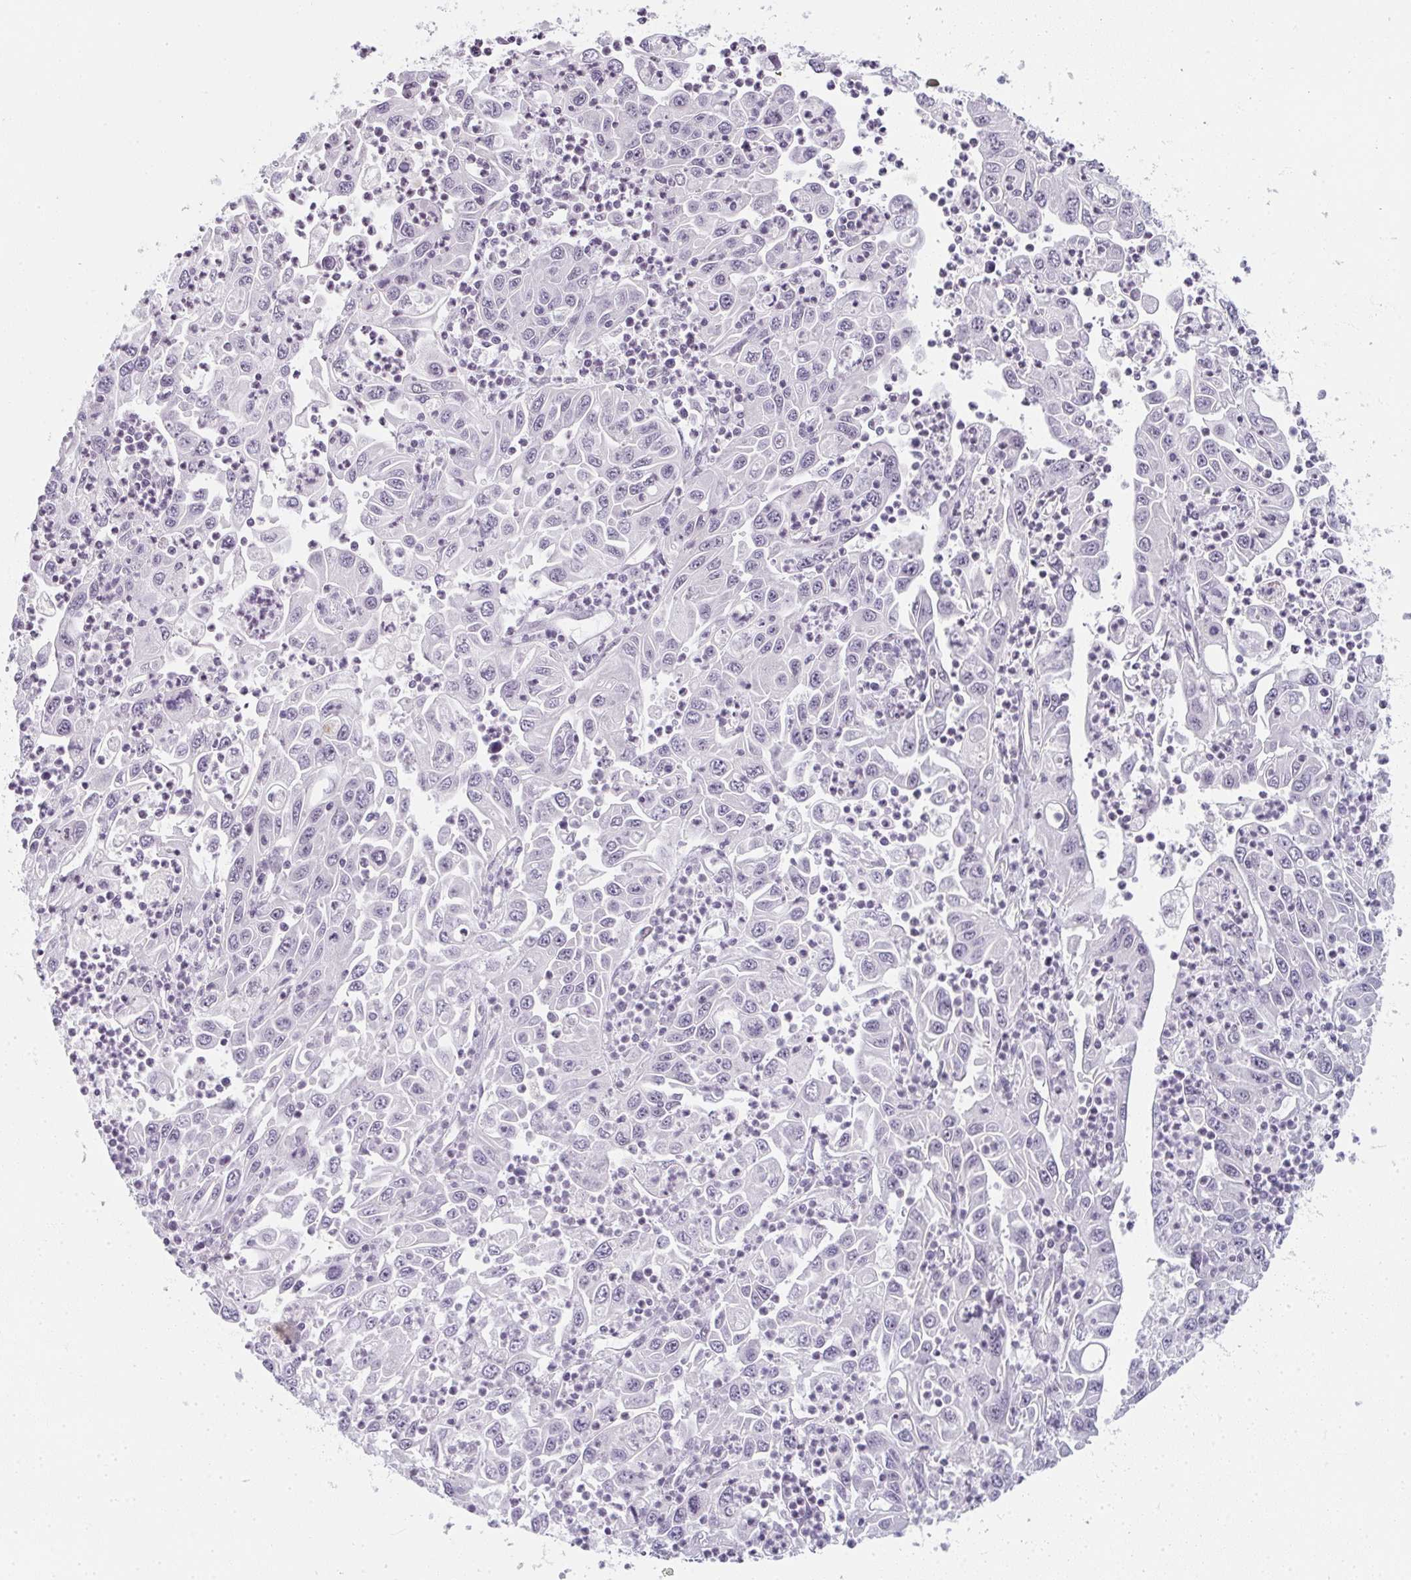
{"staining": {"intensity": "negative", "quantity": "none", "location": "none"}, "tissue": "endometrial cancer", "cell_type": "Tumor cells", "image_type": "cancer", "snomed": [{"axis": "morphology", "description": "Adenocarcinoma, NOS"}, {"axis": "topography", "description": "Uterus"}], "caption": "Immunohistochemical staining of human endometrial adenocarcinoma reveals no significant positivity in tumor cells. (DAB (3,3'-diaminobenzidine) immunohistochemistry with hematoxylin counter stain).", "gene": "RBBP6", "patient": {"sex": "female", "age": 62}}